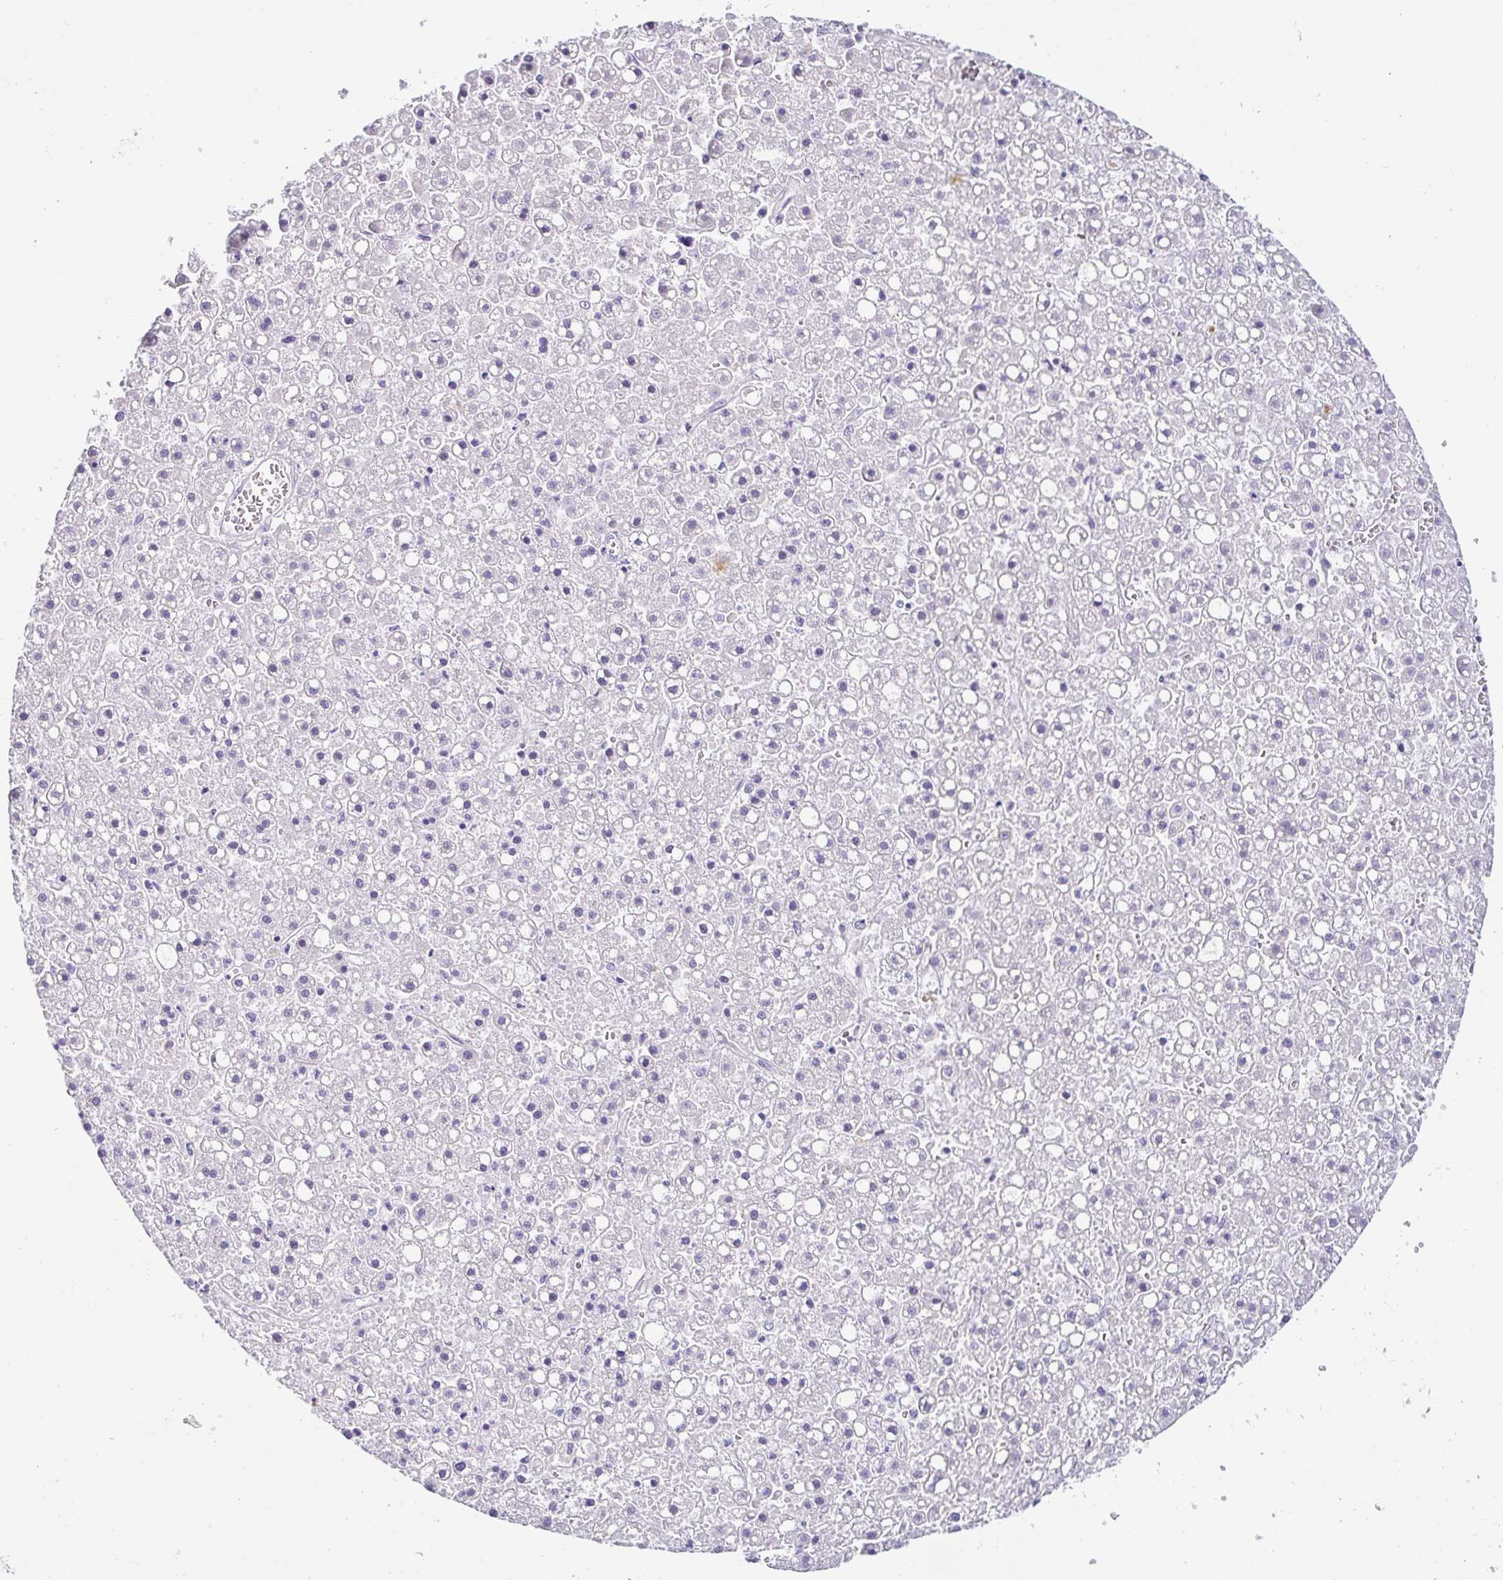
{"staining": {"intensity": "negative", "quantity": "none", "location": "none"}, "tissue": "liver cancer", "cell_type": "Tumor cells", "image_type": "cancer", "snomed": [{"axis": "morphology", "description": "Carcinoma, Hepatocellular, NOS"}, {"axis": "topography", "description": "Liver"}], "caption": "Protein analysis of liver hepatocellular carcinoma demonstrates no significant expression in tumor cells.", "gene": "C4orf17", "patient": {"sex": "male", "age": 67}}